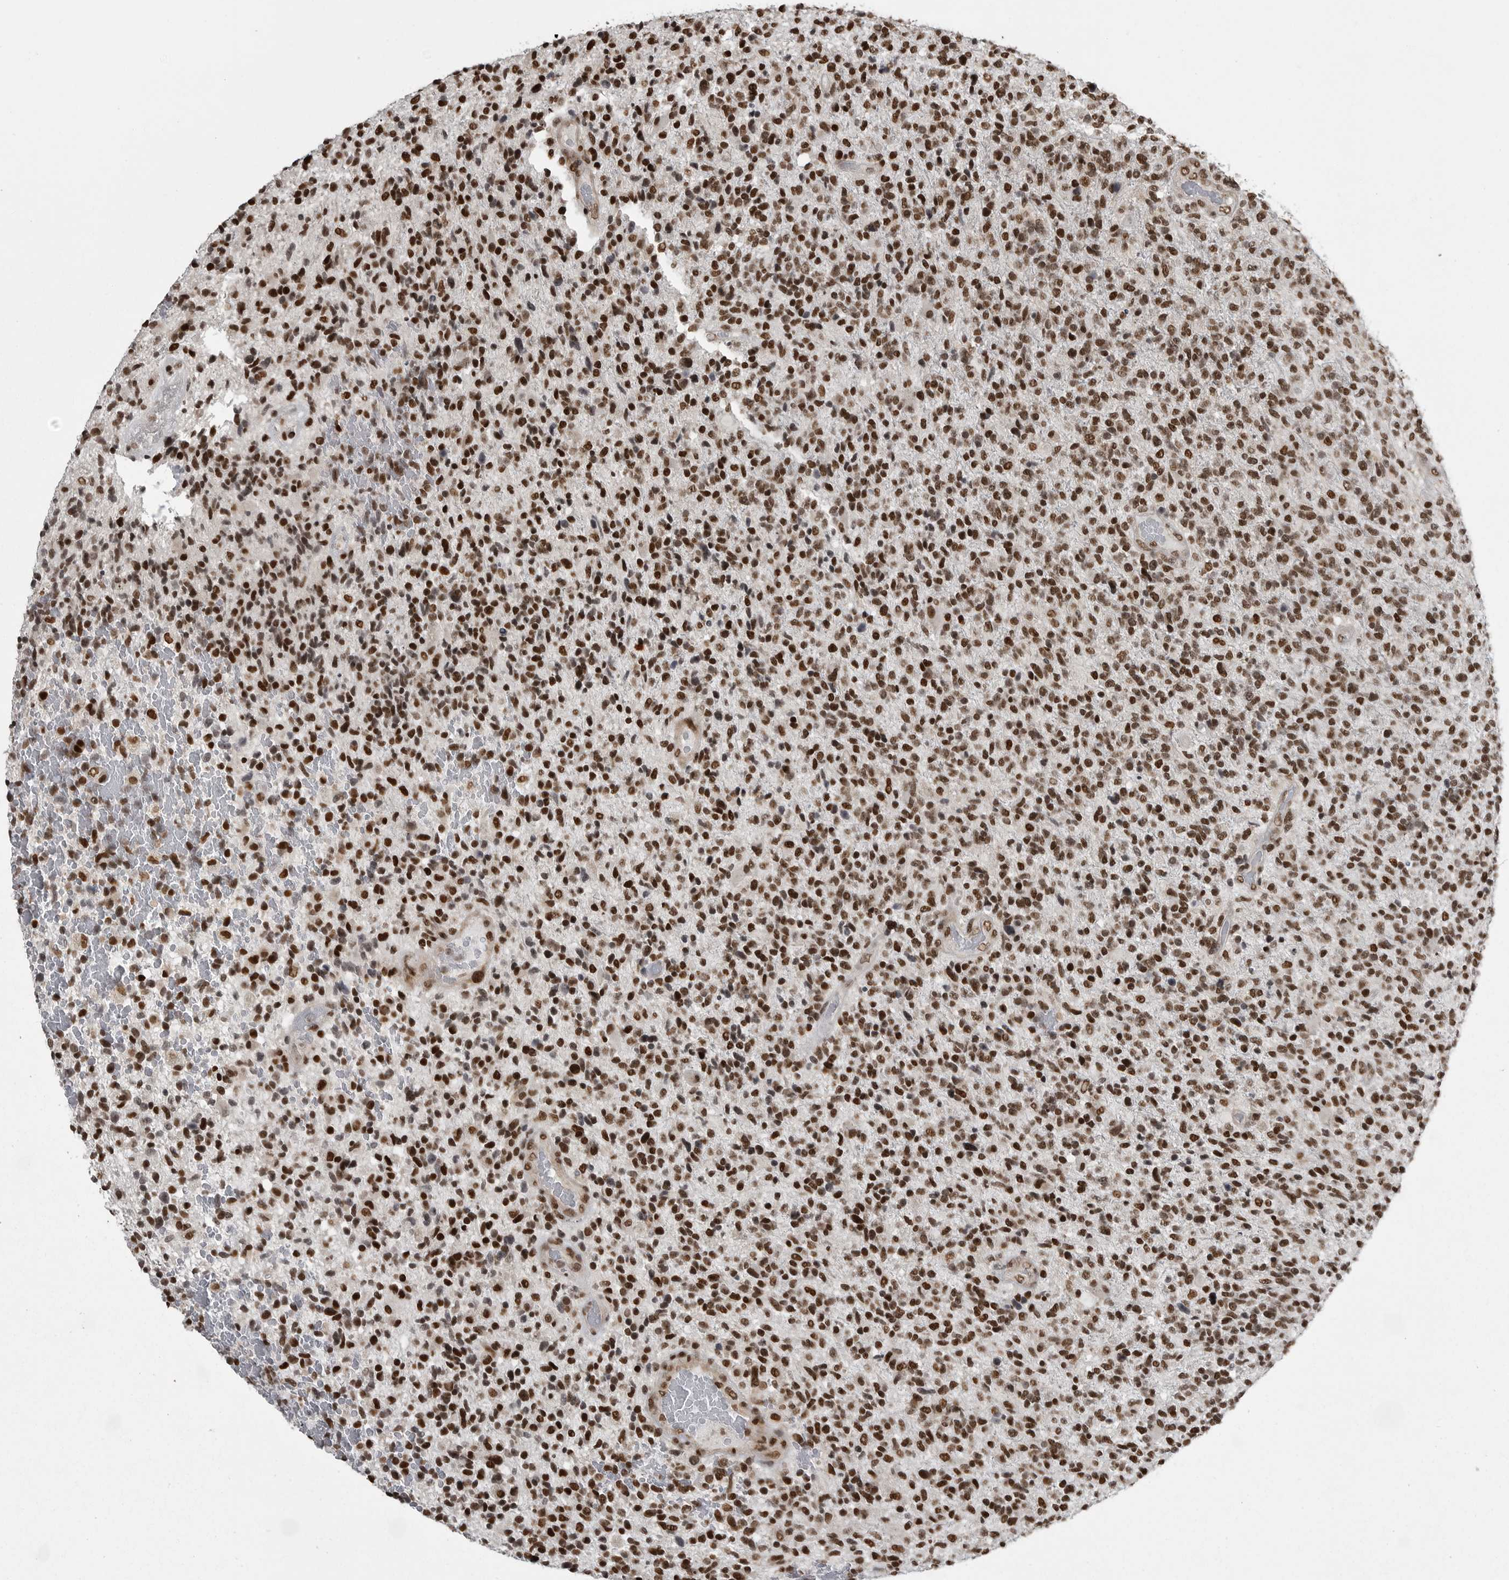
{"staining": {"intensity": "strong", "quantity": ">75%", "location": "nuclear"}, "tissue": "glioma", "cell_type": "Tumor cells", "image_type": "cancer", "snomed": [{"axis": "morphology", "description": "Glioma, malignant, High grade"}, {"axis": "topography", "description": "Brain"}], "caption": "Malignant glioma (high-grade) stained with IHC displays strong nuclear staining in about >75% of tumor cells.", "gene": "YAF2", "patient": {"sex": "male", "age": 72}}